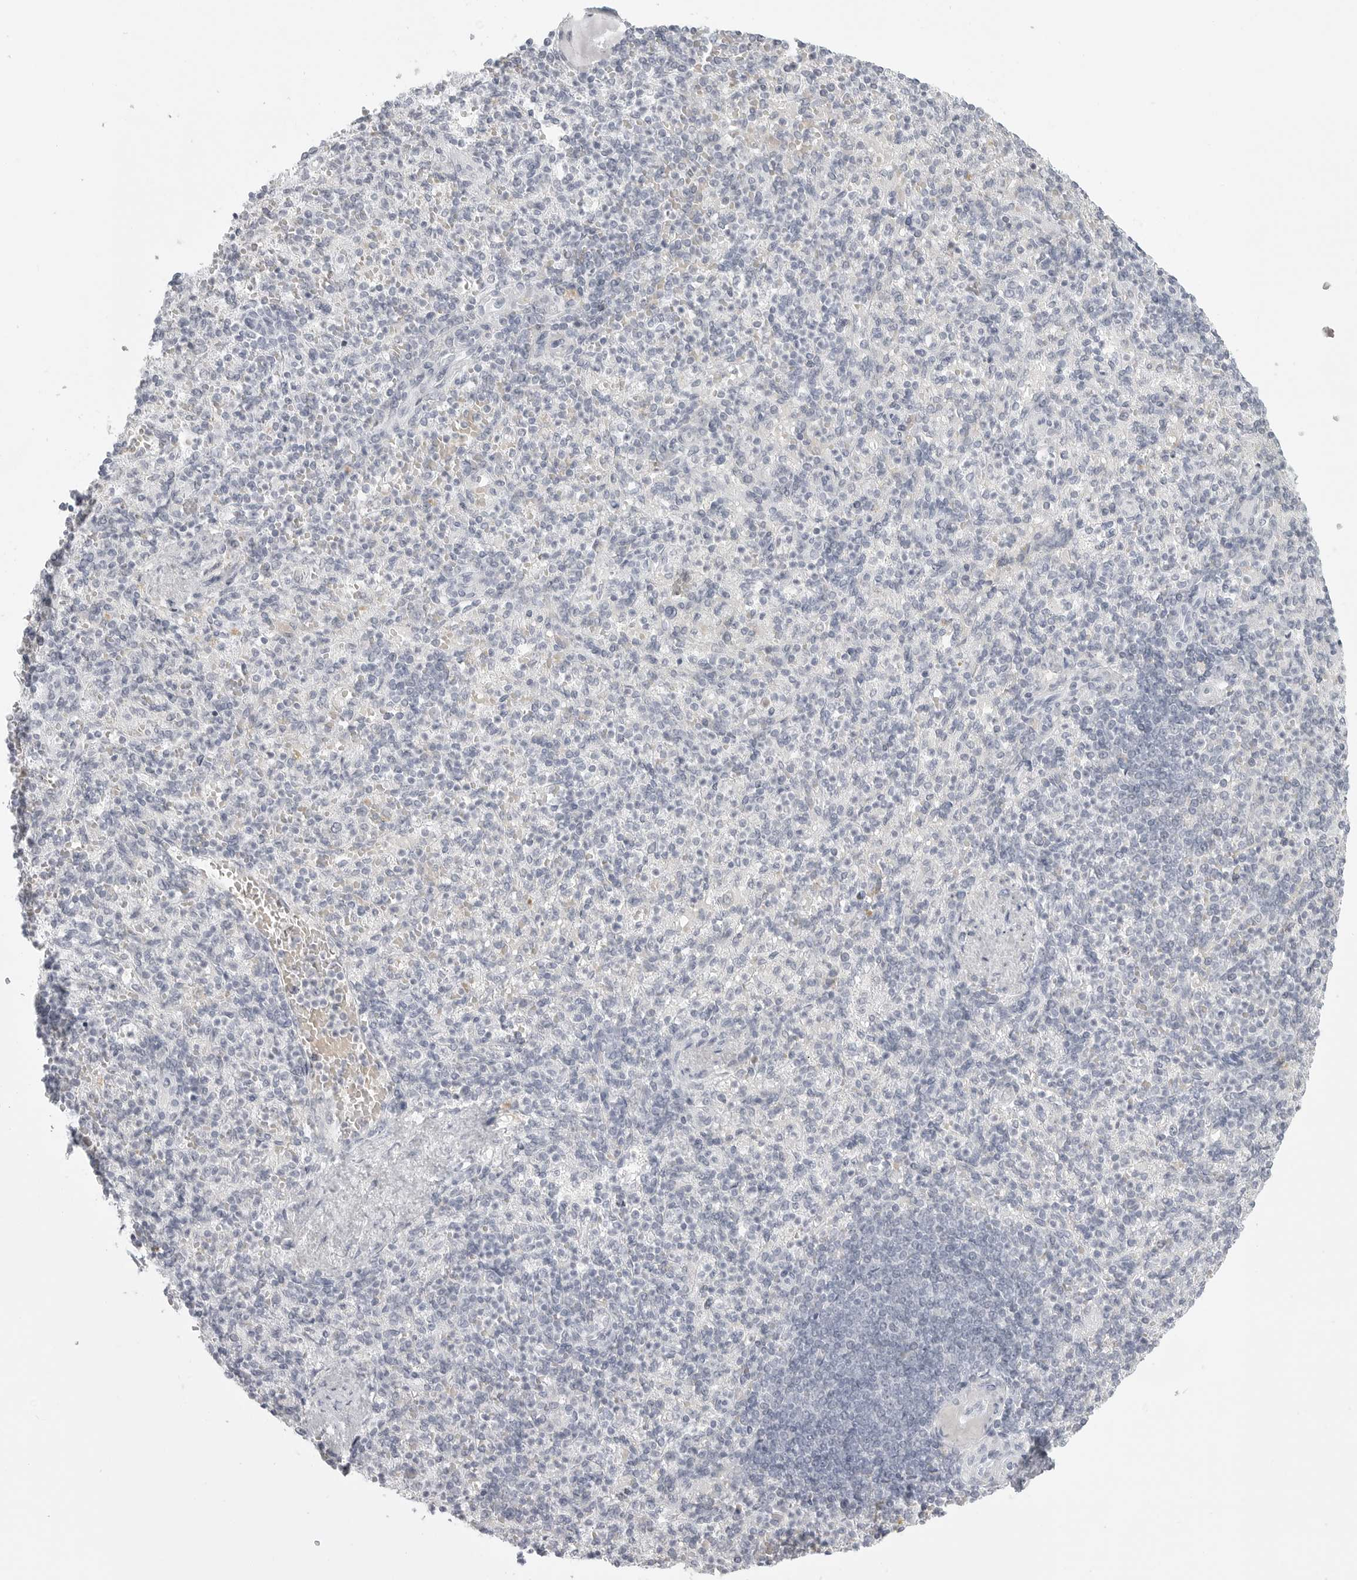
{"staining": {"intensity": "negative", "quantity": "none", "location": "none"}, "tissue": "spleen", "cell_type": "Cells in red pulp", "image_type": "normal", "snomed": [{"axis": "morphology", "description": "Normal tissue, NOS"}, {"axis": "topography", "description": "Spleen"}], "caption": "A micrograph of spleen stained for a protein exhibits no brown staining in cells in red pulp. (Brightfield microscopy of DAB immunohistochemistry (IHC) at high magnification).", "gene": "TCTN3", "patient": {"sex": "female", "age": 74}}